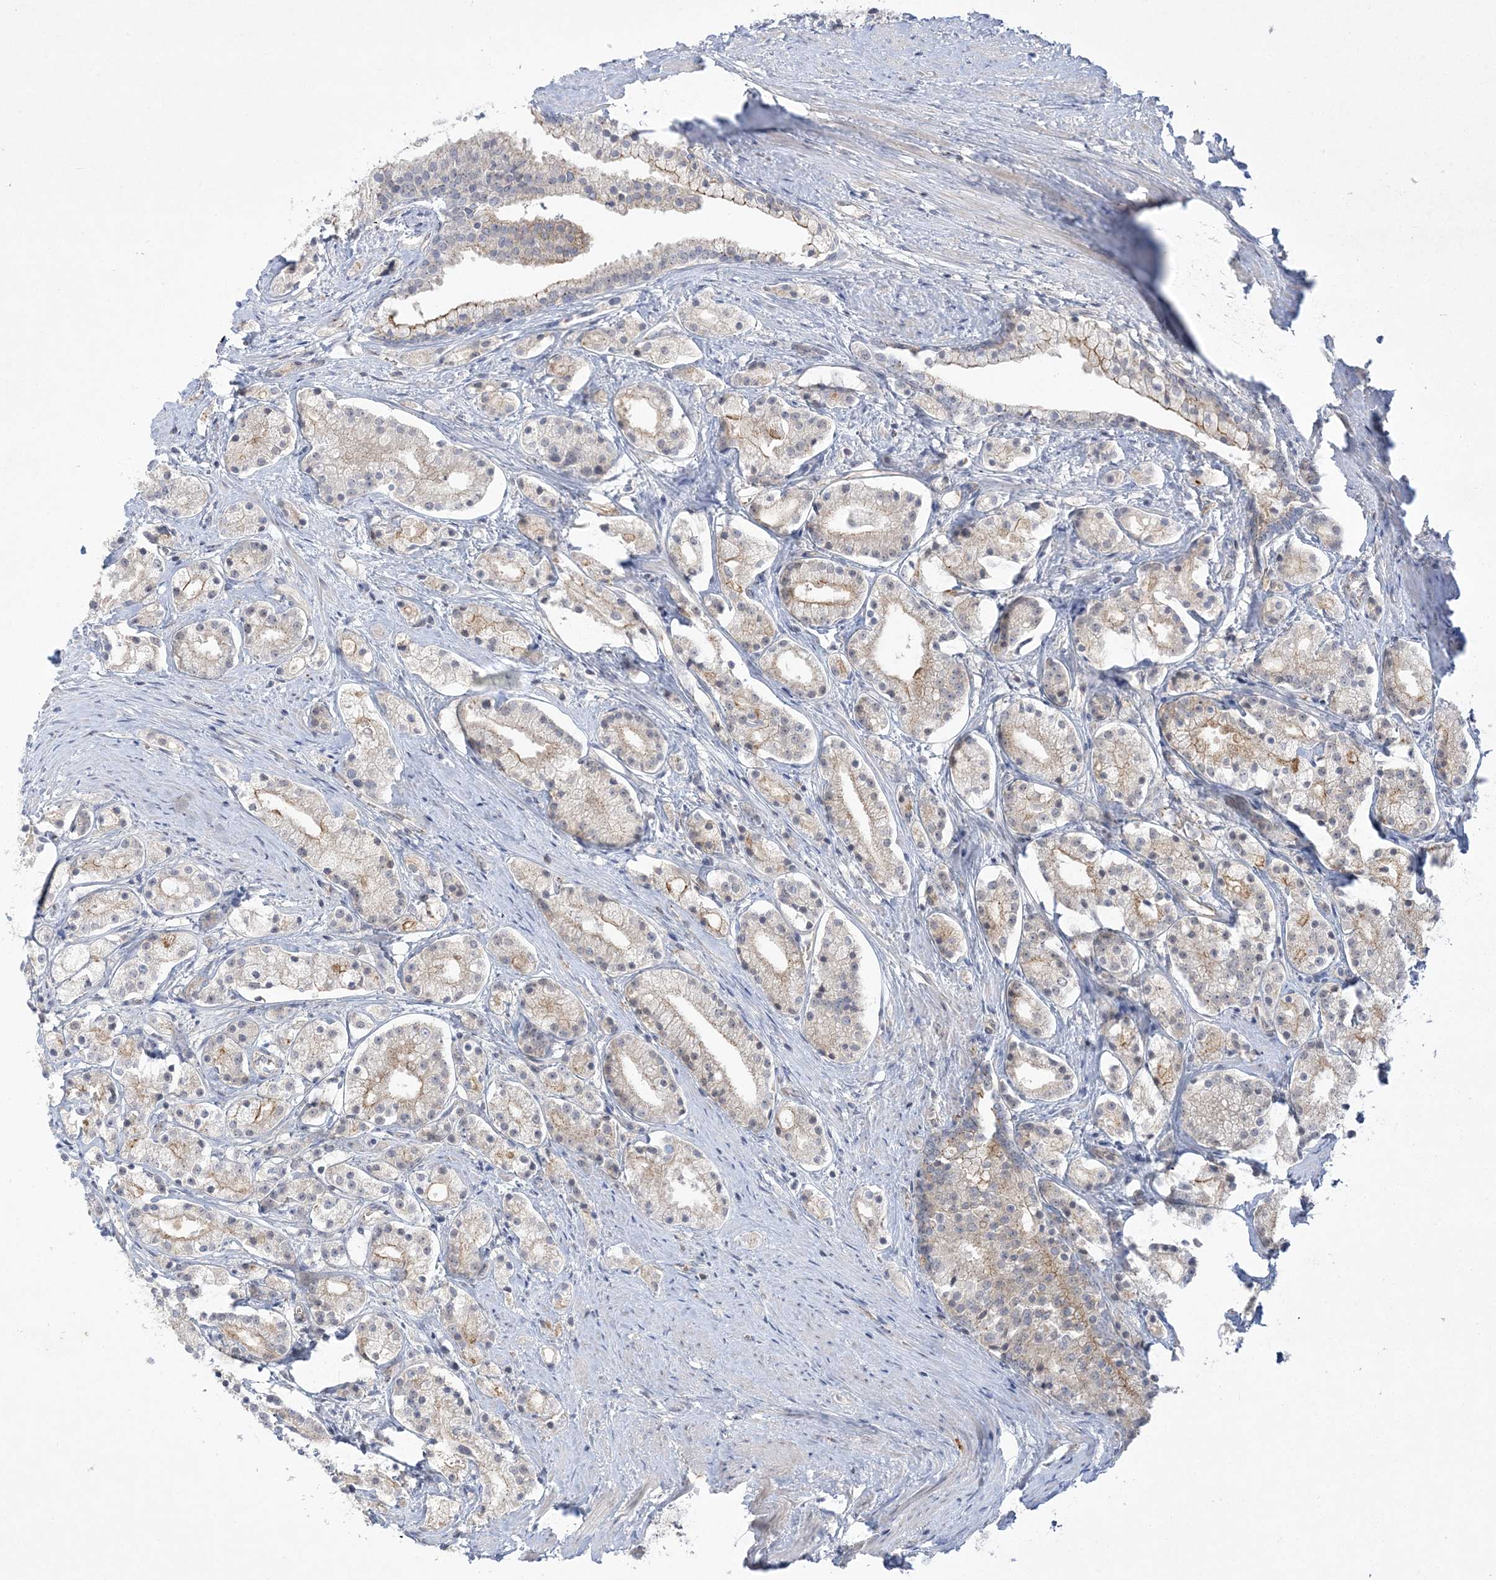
{"staining": {"intensity": "weak", "quantity": "25%-75%", "location": "cytoplasmic/membranous"}, "tissue": "prostate cancer", "cell_type": "Tumor cells", "image_type": "cancer", "snomed": [{"axis": "morphology", "description": "Adenocarcinoma, High grade"}, {"axis": "topography", "description": "Prostate"}], "caption": "Brown immunohistochemical staining in high-grade adenocarcinoma (prostate) demonstrates weak cytoplasmic/membranous expression in about 25%-75% of tumor cells. The staining is performed using DAB (3,3'-diaminobenzidine) brown chromogen to label protein expression. The nuclei are counter-stained blue using hematoxylin.", "gene": "ADAMTS12", "patient": {"sex": "male", "age": 69}}